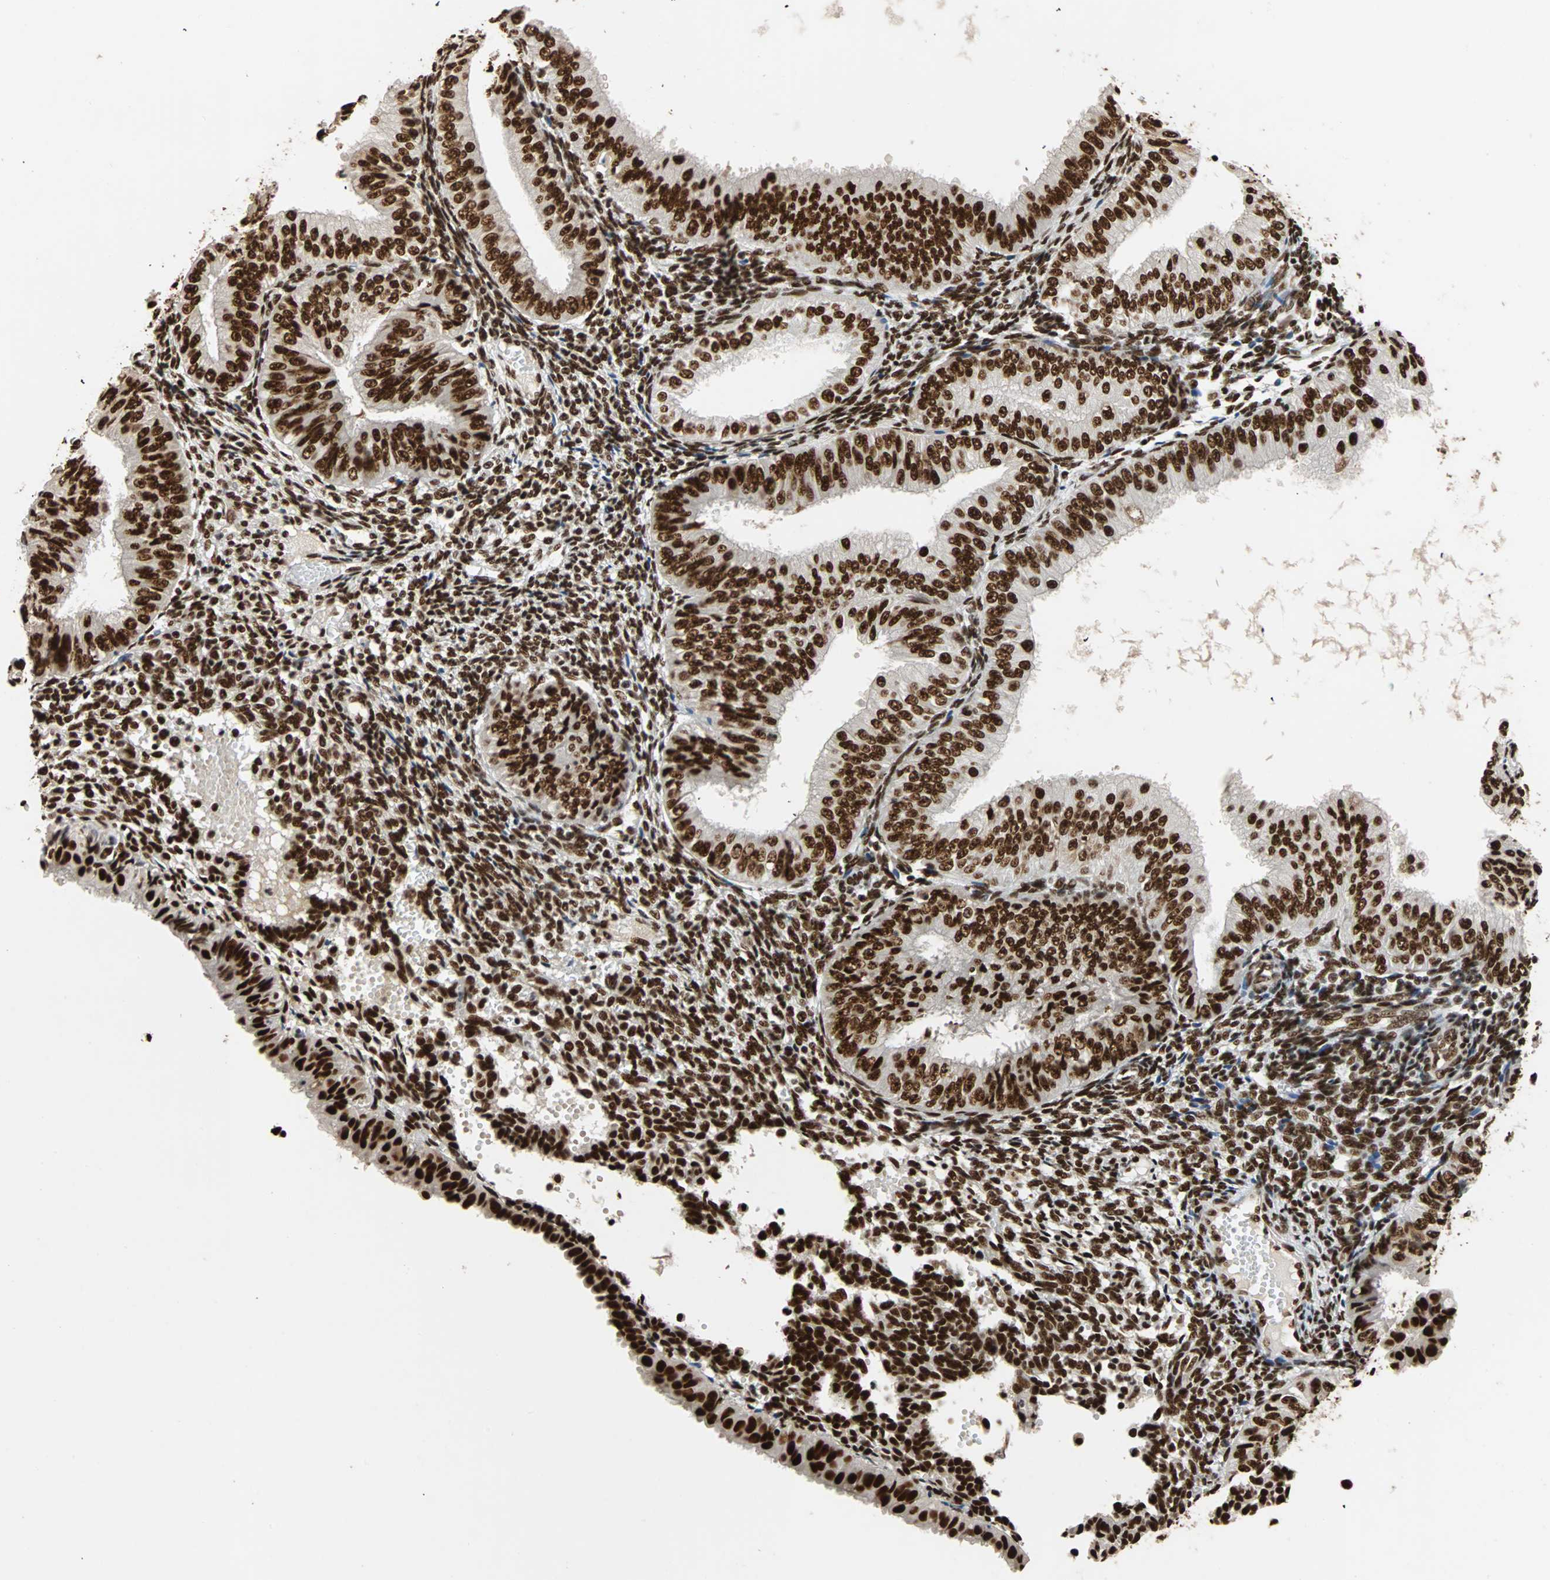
{"staining": {"intensity": "strong", "quantity": ">75%", "location": "nuclear"}, "tissue": "endometrial cancer", "cell_type": "Tumor cells", "image_type": "cancer", "snomed": [{"axis": "morphology", "description": "Normal tissue, NOS"}, {"axis": "morphology", "description": "Adenocarcinoma, NOS"}, {"axis": "topography", "description": "Endometrium"}], "caption": "Approximately >75% of tumor cells in human endometrial cancer display strong nuclear protein positivity as visualized by brown immunohistochemical staining.", "gene": "ILF2", "patient": {"sex": "female", "age": 53}}